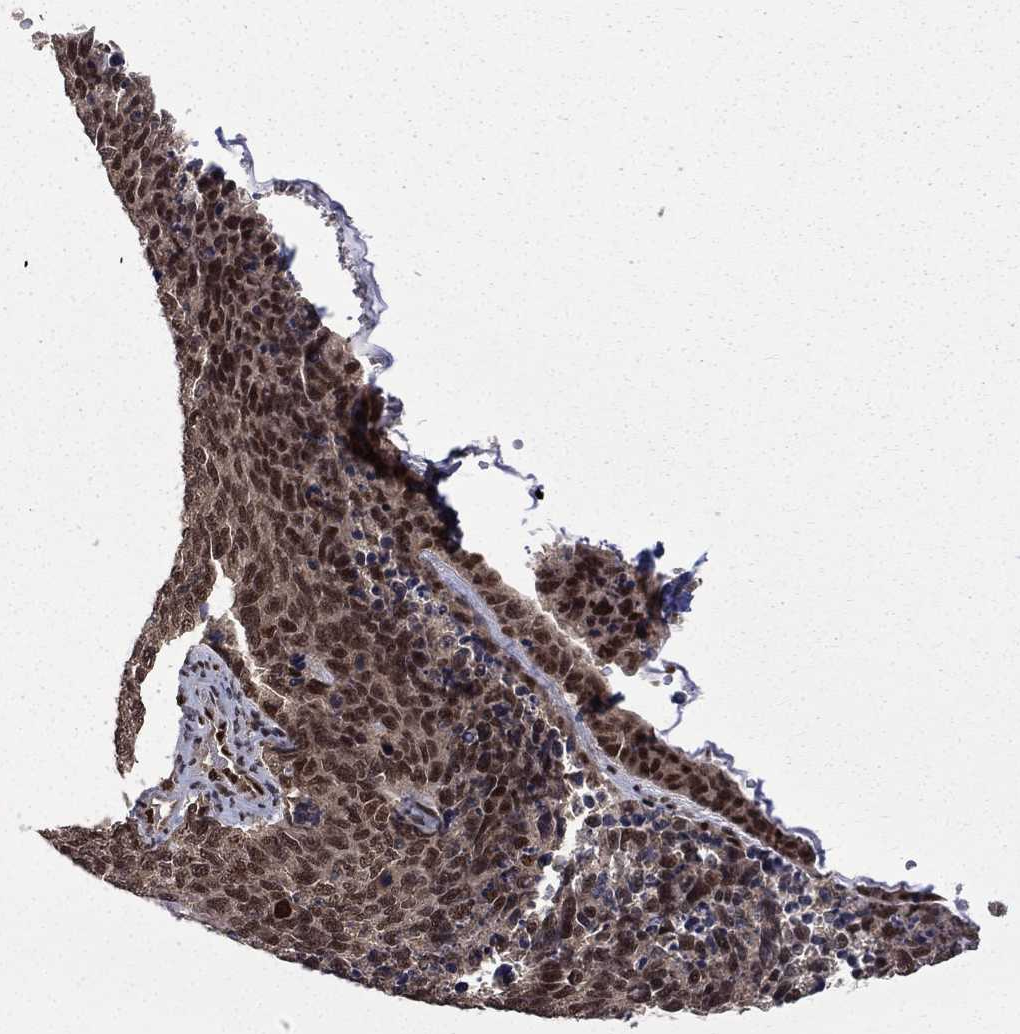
{"staining": {"intensity": "moderate", "quantity": "25%-75%", "location": "nuclear"}, "tissue": "cervical cancer", "cell_type": "Tumor cells", "image_type": "cancer", "snomed": [{"axis": "morphology", "description": "Squamous cell carcinoma, NOS"}, {"axis": "topography", "description": "Cervix"}], "caption": "Immunohistochemical staining of cervical cancer demonstrates medium levels of moderate nuclear protein staining in about 25%-75% of tumor cells.", "gene": "JMJD6", "patient": {"sex": "female", "age": 63}}